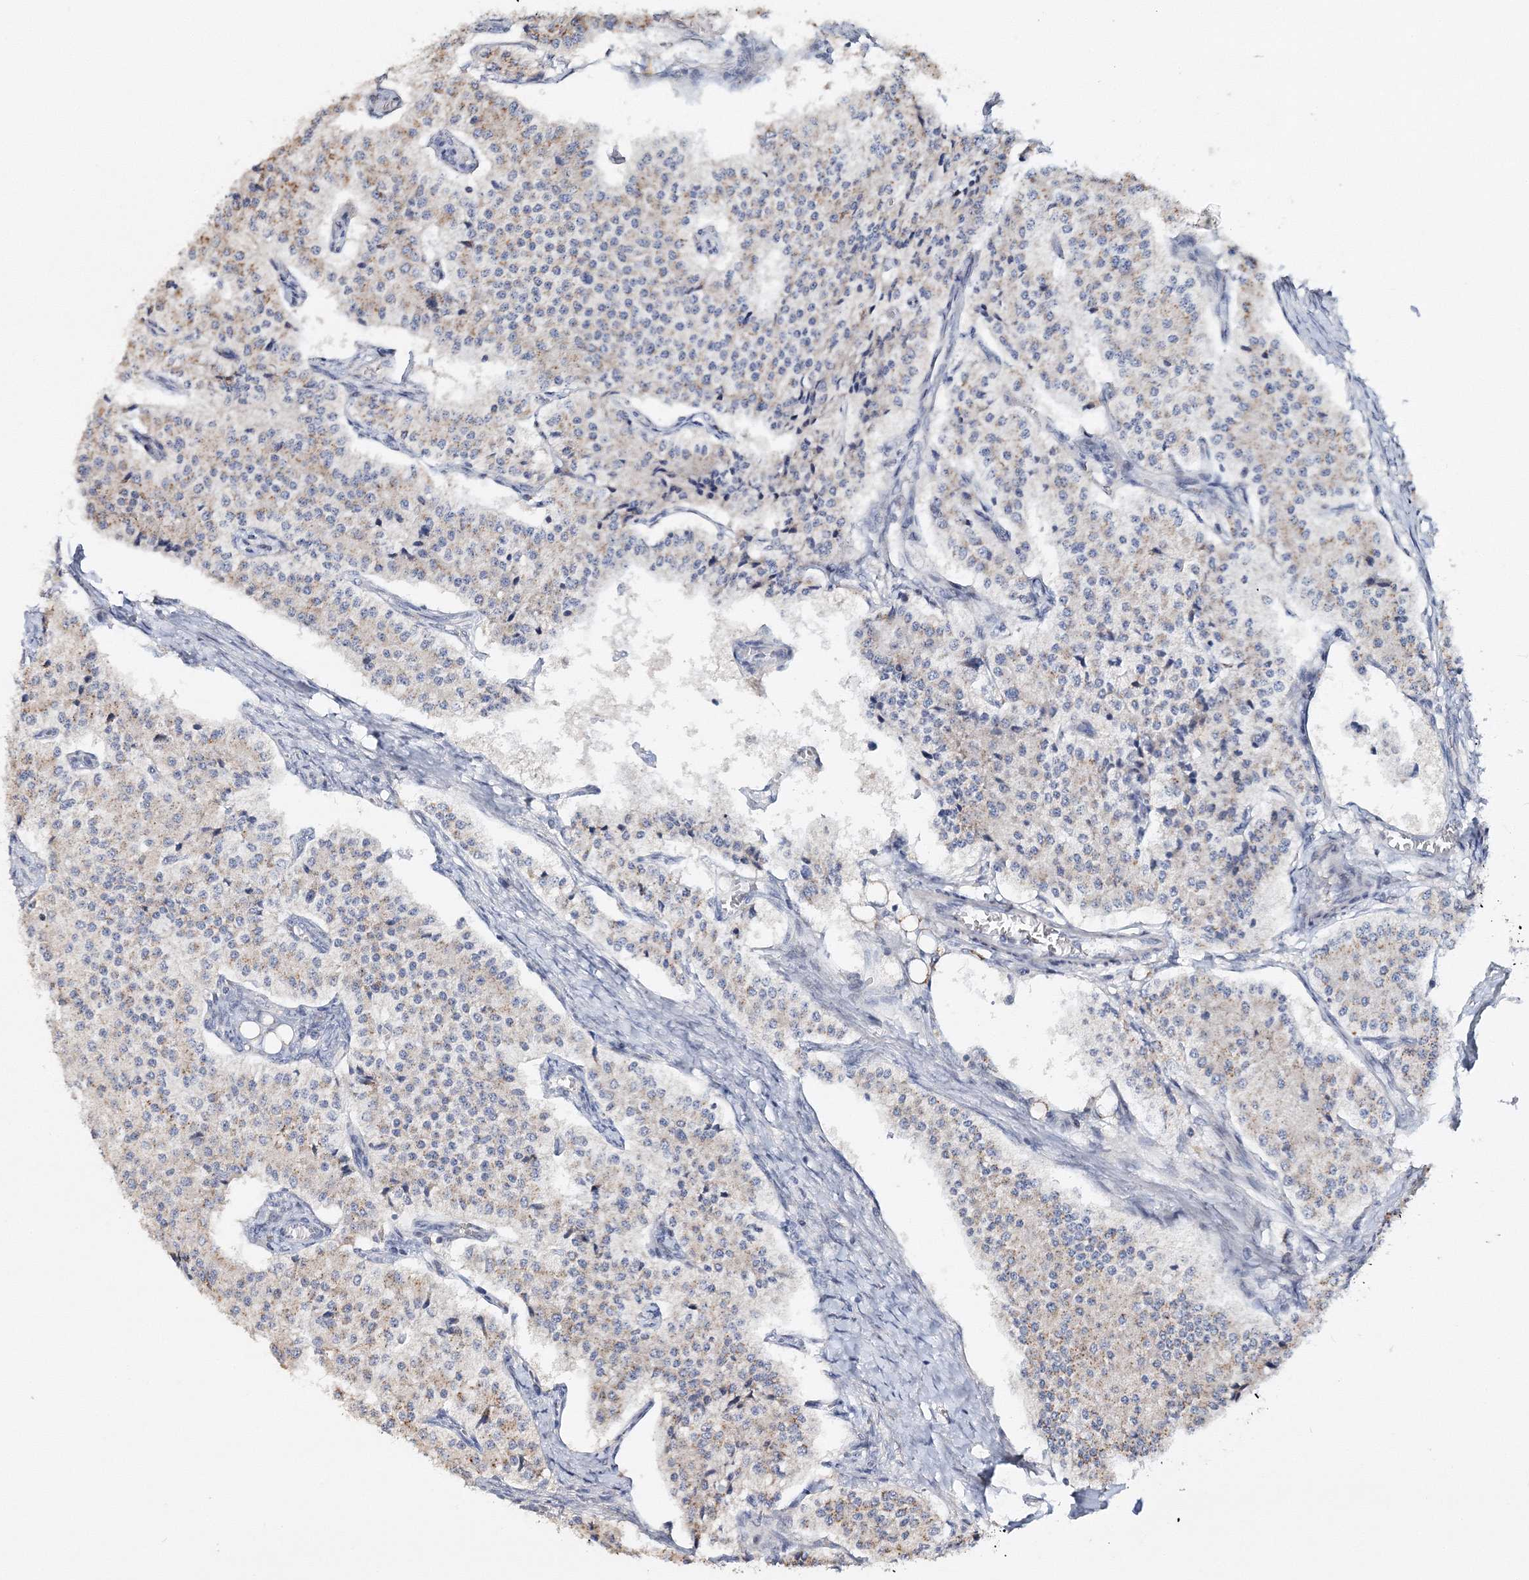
{"staining": {"intensity": "negative", "quantity": "none", "location": "none"}, "tissue": "carcinoid", "cell_type": "Tumor cells", "image_type": "cancer", "snomed": [{"axis": "morphology", "description": "Carcinoid, malignant, NOS"}, {"axis": "topography", "description": "Colon"}], "caption": "Carcinoid stained for a protein using IHC shows no positivity tumor cells.", "gene": "GJB5", "patient": {"sex": "female", "age": 52}}